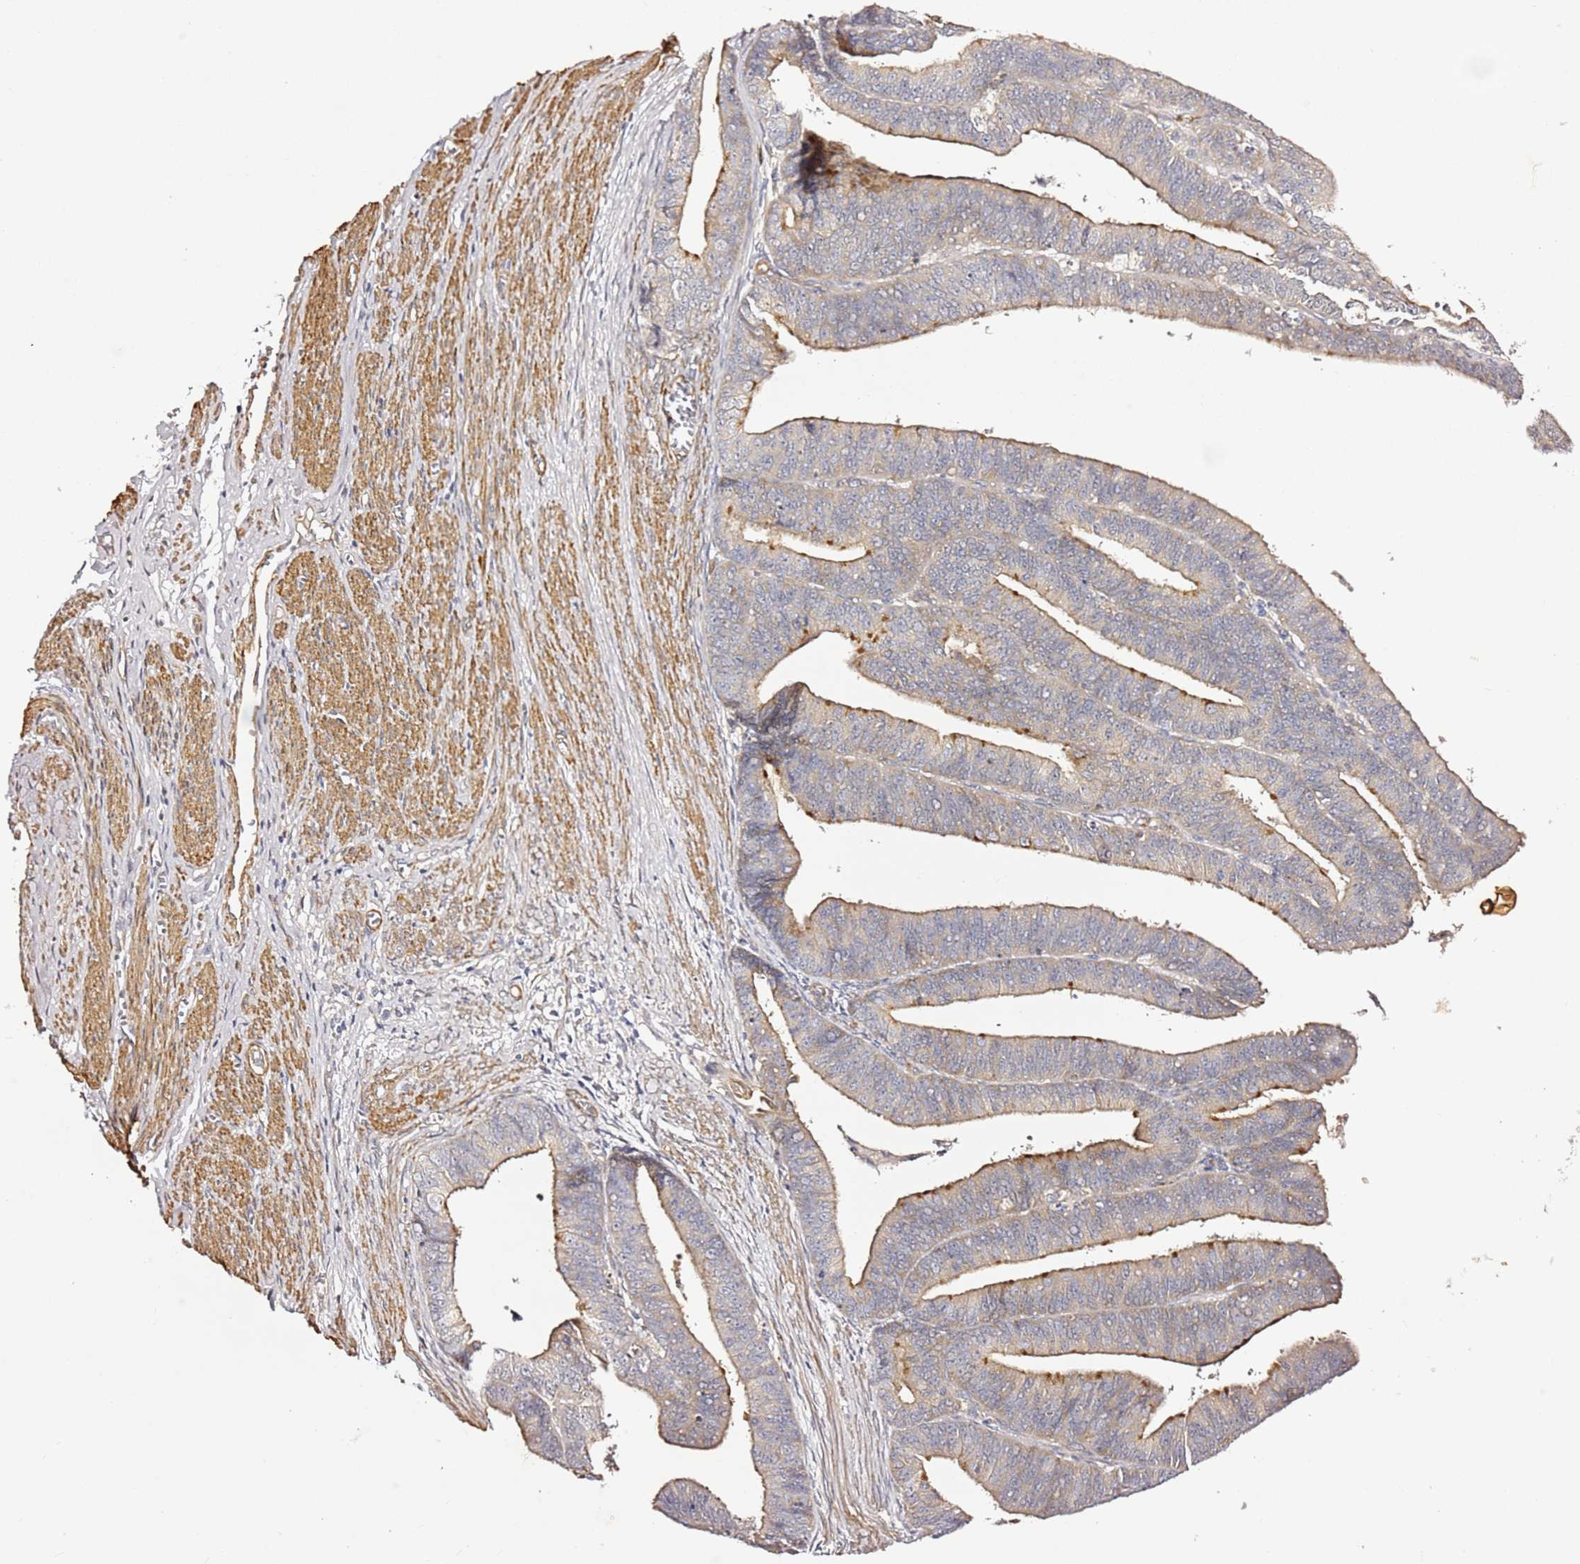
{"staining": {"intensity": "moderate", "quantity": "25%-75%", "location": "cytoplasmic/membranous"}, "tissue": "endometrial cancer", "cell_type": "Tumor cells", "image_type": "cancer", "snomed": [{"axis": "morphology", "description": "Adenocarcinoma, NOS"}, {"axis": "topography", "description": "Endometrium"}], "caption": "Moderate cytoplasmic/membranous protein staining is appreciated in approximately 25%-75% of tumor cells in adenocarcinoma (endometrial). (DAB (3,3'-diaminobenzidine) = brown stain, brightfield microscopy at high magnification).", "gene": "EPS8L1", "patient": {"sex": "female", "age": 73}}